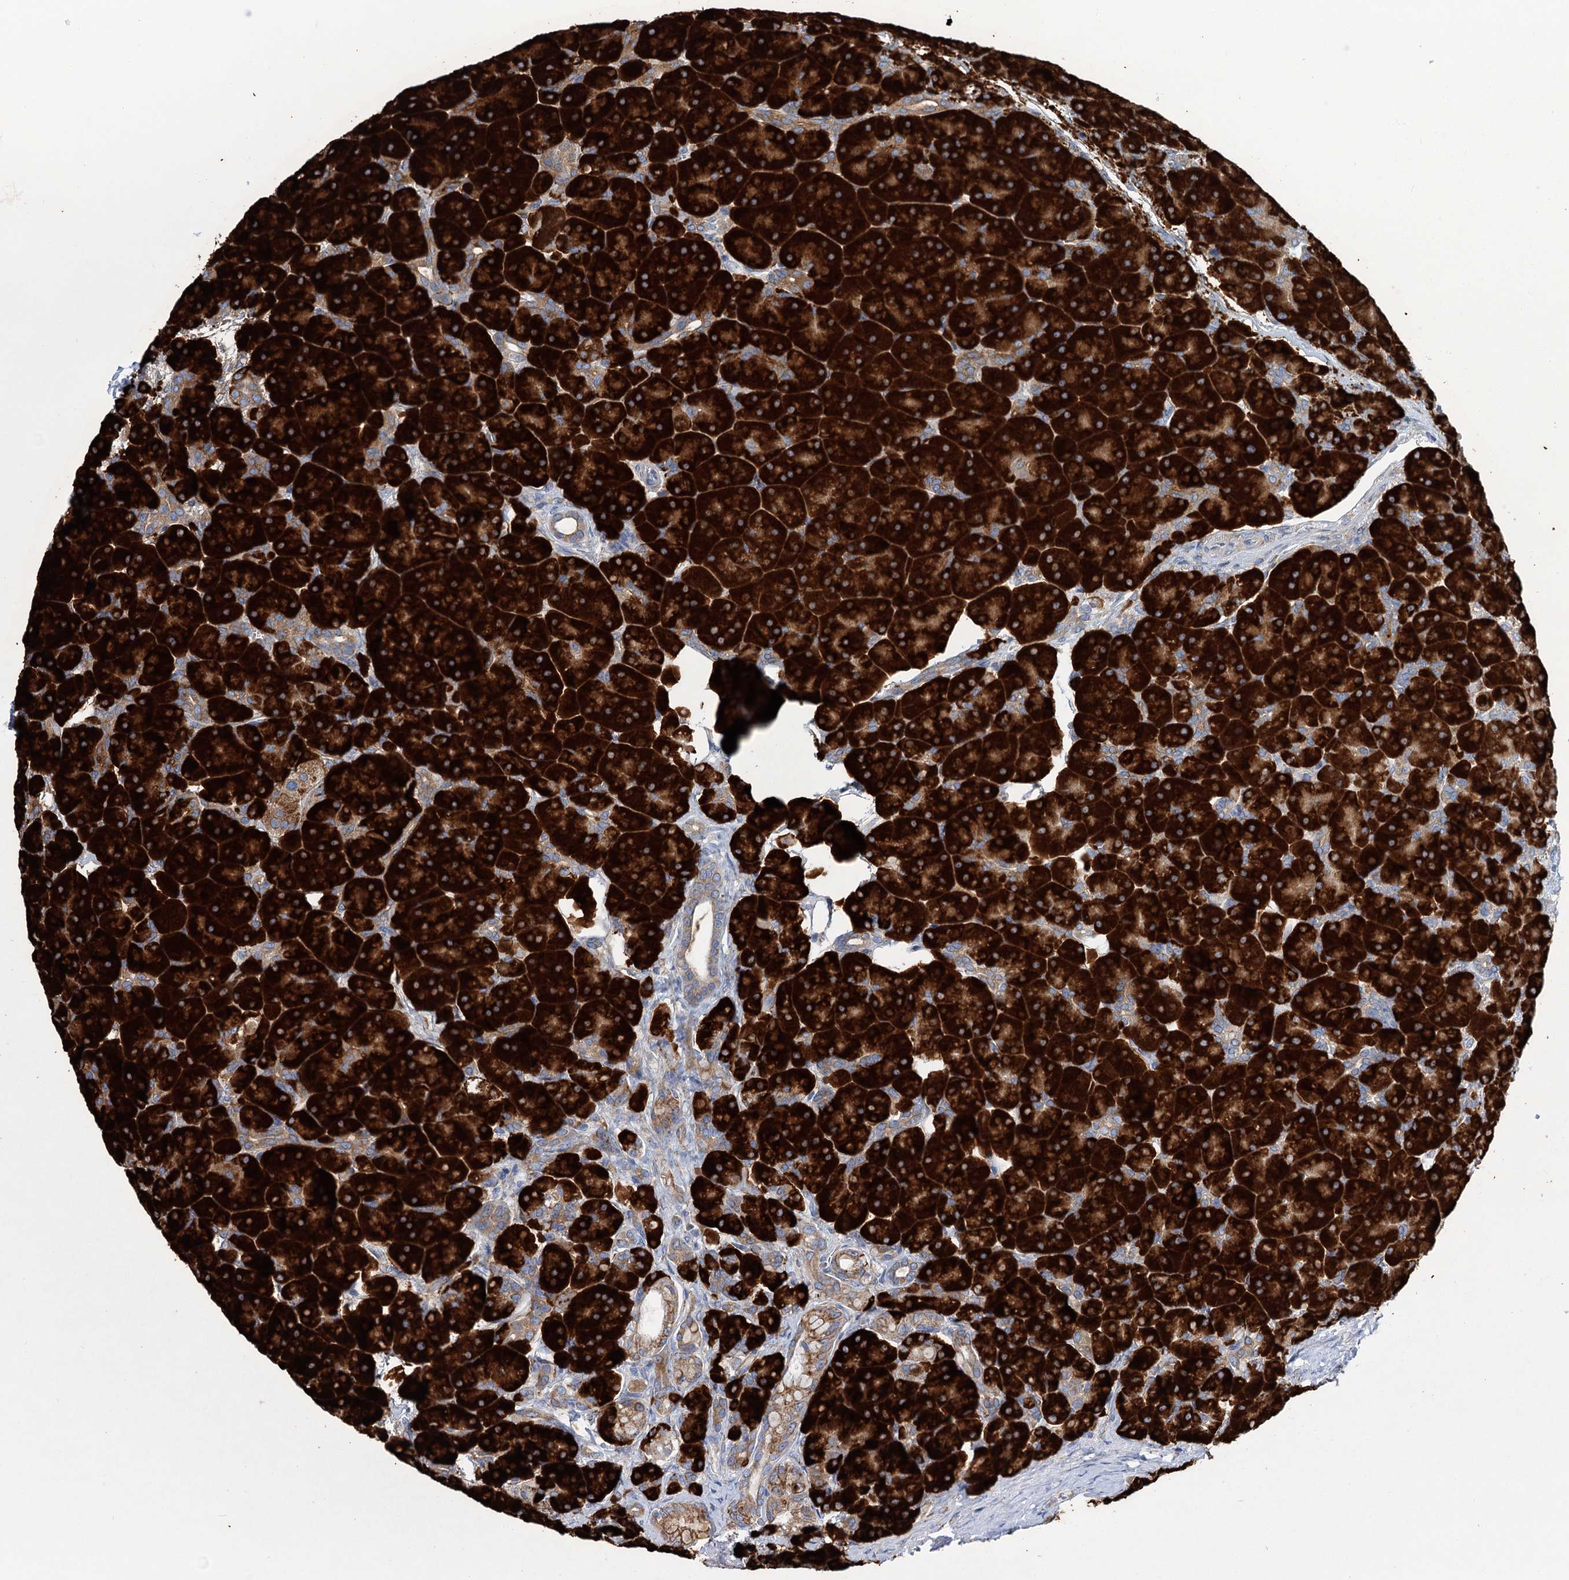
{"staining": {"intensity": "strong", "quantity": ">75%", "location": "cytoplasmic/membranous"}, "tissue": "pancreas", "cell_type": "Exocrine glandular cells", "image_type": "normal", "snomed": [{"axis": "morphology", "description": "Normal tissue, NOS"}, {"axis": "topography", "description": "Pancreas"}], "caption": "IHC photomicrograph of normal pancreas: pancreas stained using immunohistochemistry demonstrates high levels of strong protein expression localized specifically in the cytoplasmic/membranous of exocrine glandular cells, appearing as a cytoplasmic/membranous brown color.", "gene": "SHE", "patient": {"sex": "male", "age": 66}}